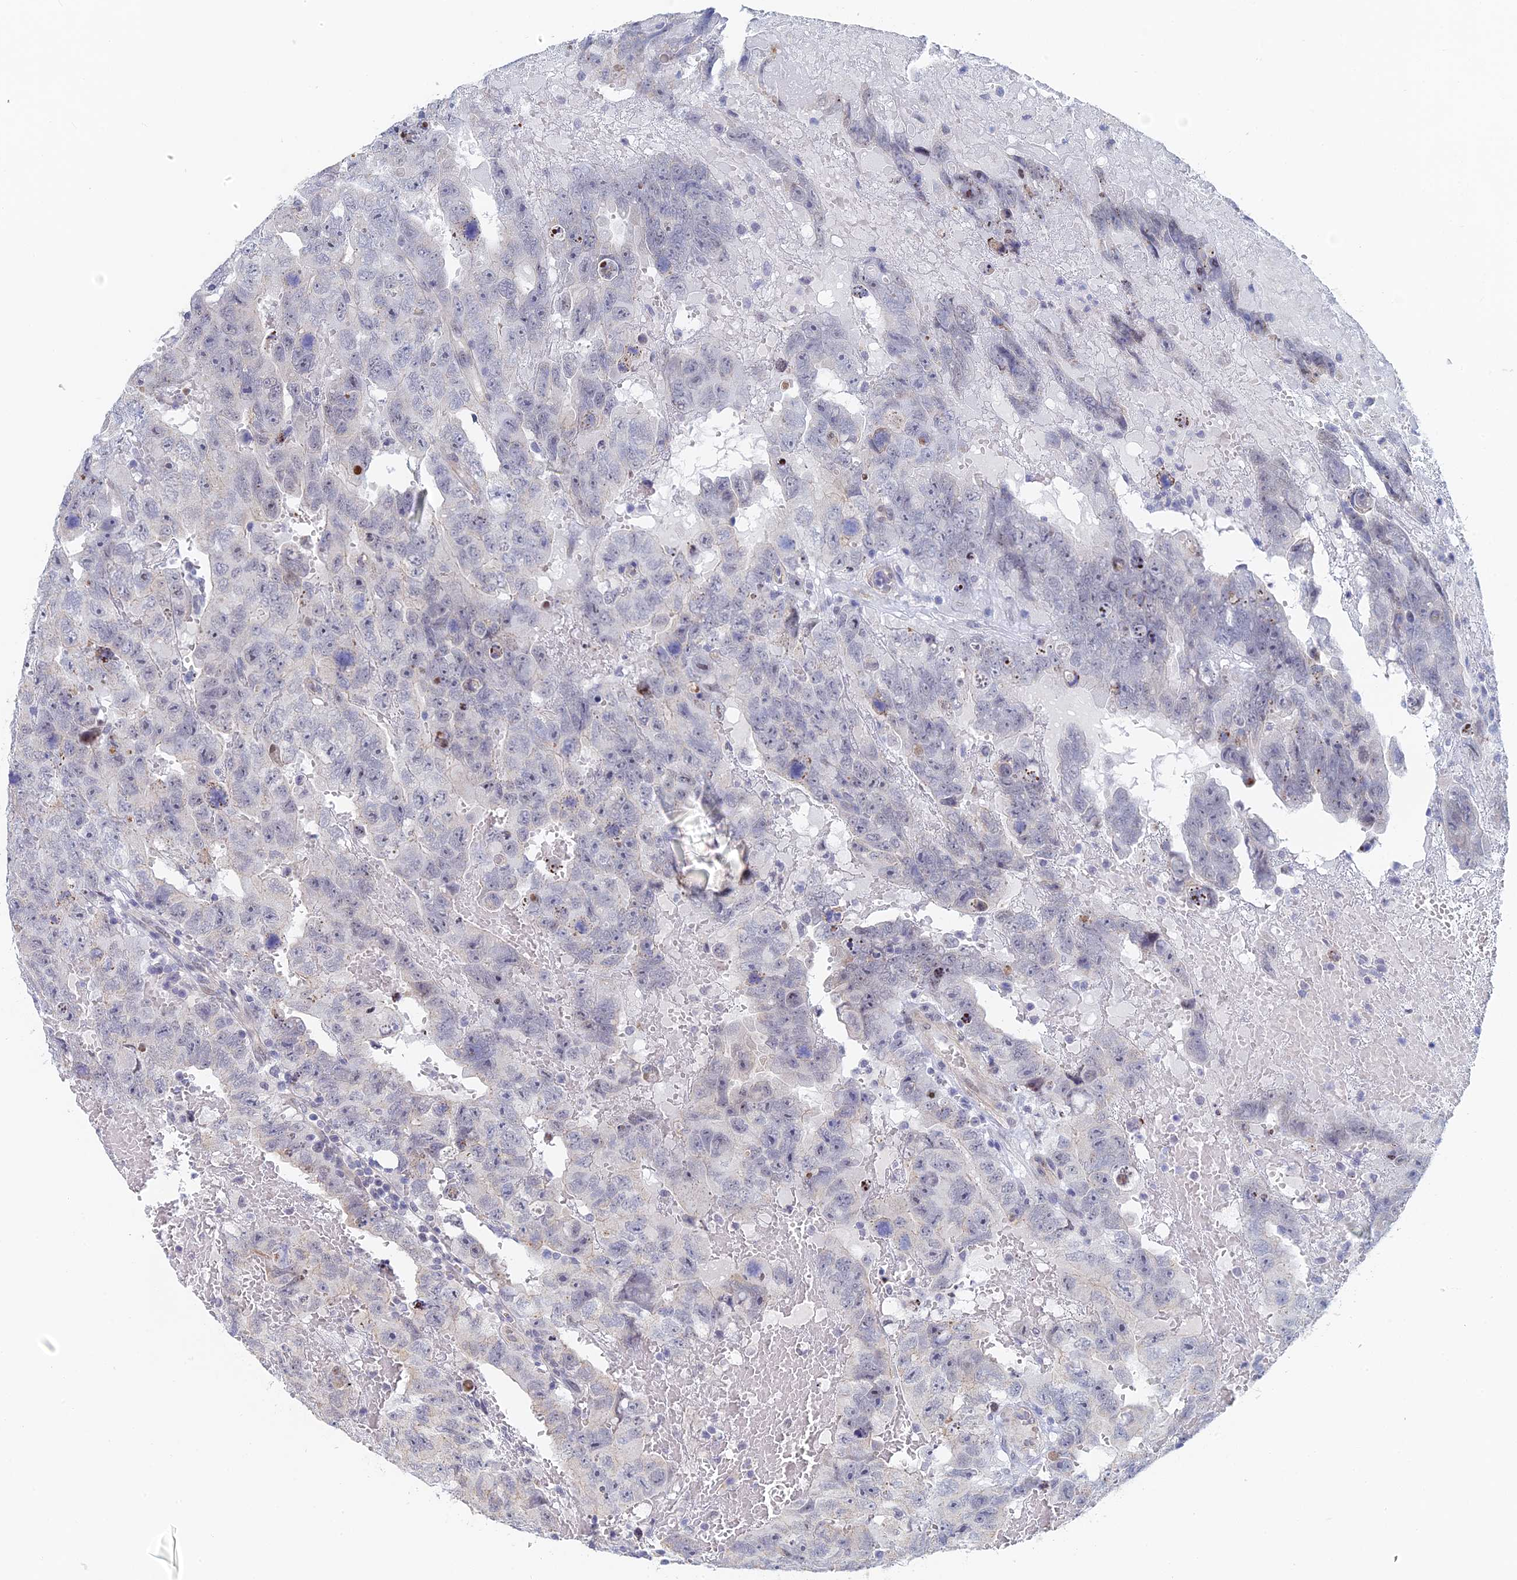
{"staining": {"intensity": "negative", "quantity": "none", "location": "none"}, "tissue": "testis cancer", "cell_type": "Tumor cells", "image_type": "cancer", "snomed": [{"axis": "morphology", "description": "Carcinoma, Embryonal, NOS"}, {"axis": "topography", "description": "Testis"}], "caption": "Testis cancer (embryonal carcinoma) was stained to show a protein in brown. There is no significant positivity in tumor cells. (DAB IHC with hematoxylin counter stain).", "gene": "GMNC", "patient": {"sex": "male", "age": 45}}